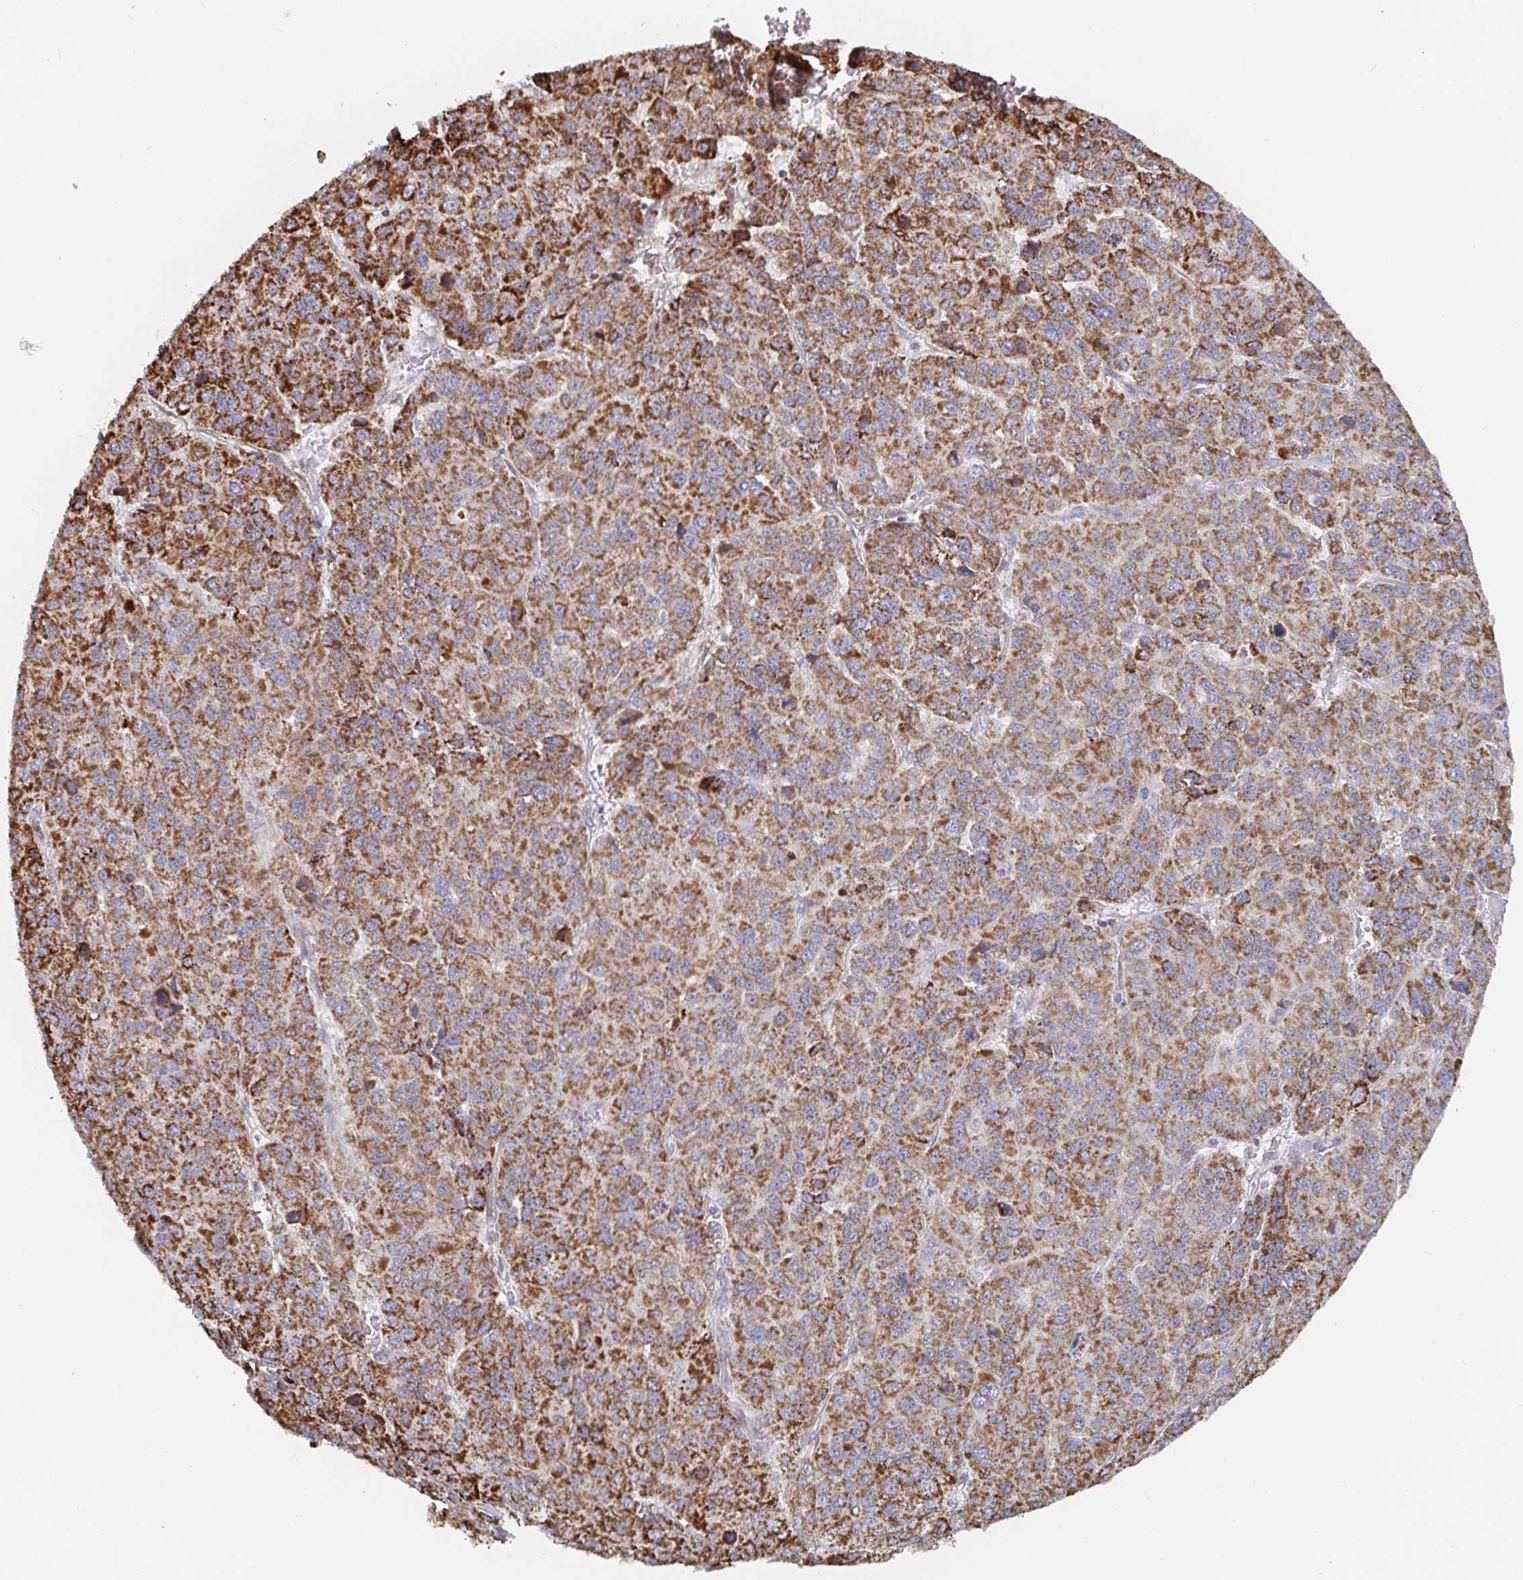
{"staining": {"intensity": "strong", "quantity": ">75%", "location": "cytoplasmic/membranous"}, "tissue": "liver cancer", "cell_type": "Tumor cells", "image_type": "cancer", "snomed": [{"axis": "morphology", "description": "Carcinoma, Hepatocellular, NOS"}, {"axis": "topography", "description": "Liver"}], "caption": "Strong cytoplasmic/membranous protein positivity is seen in approximately >75% of tumor cells in liver cancer.", "gene": "STARD8", "patient": {"sex": "male", "age": 69}}